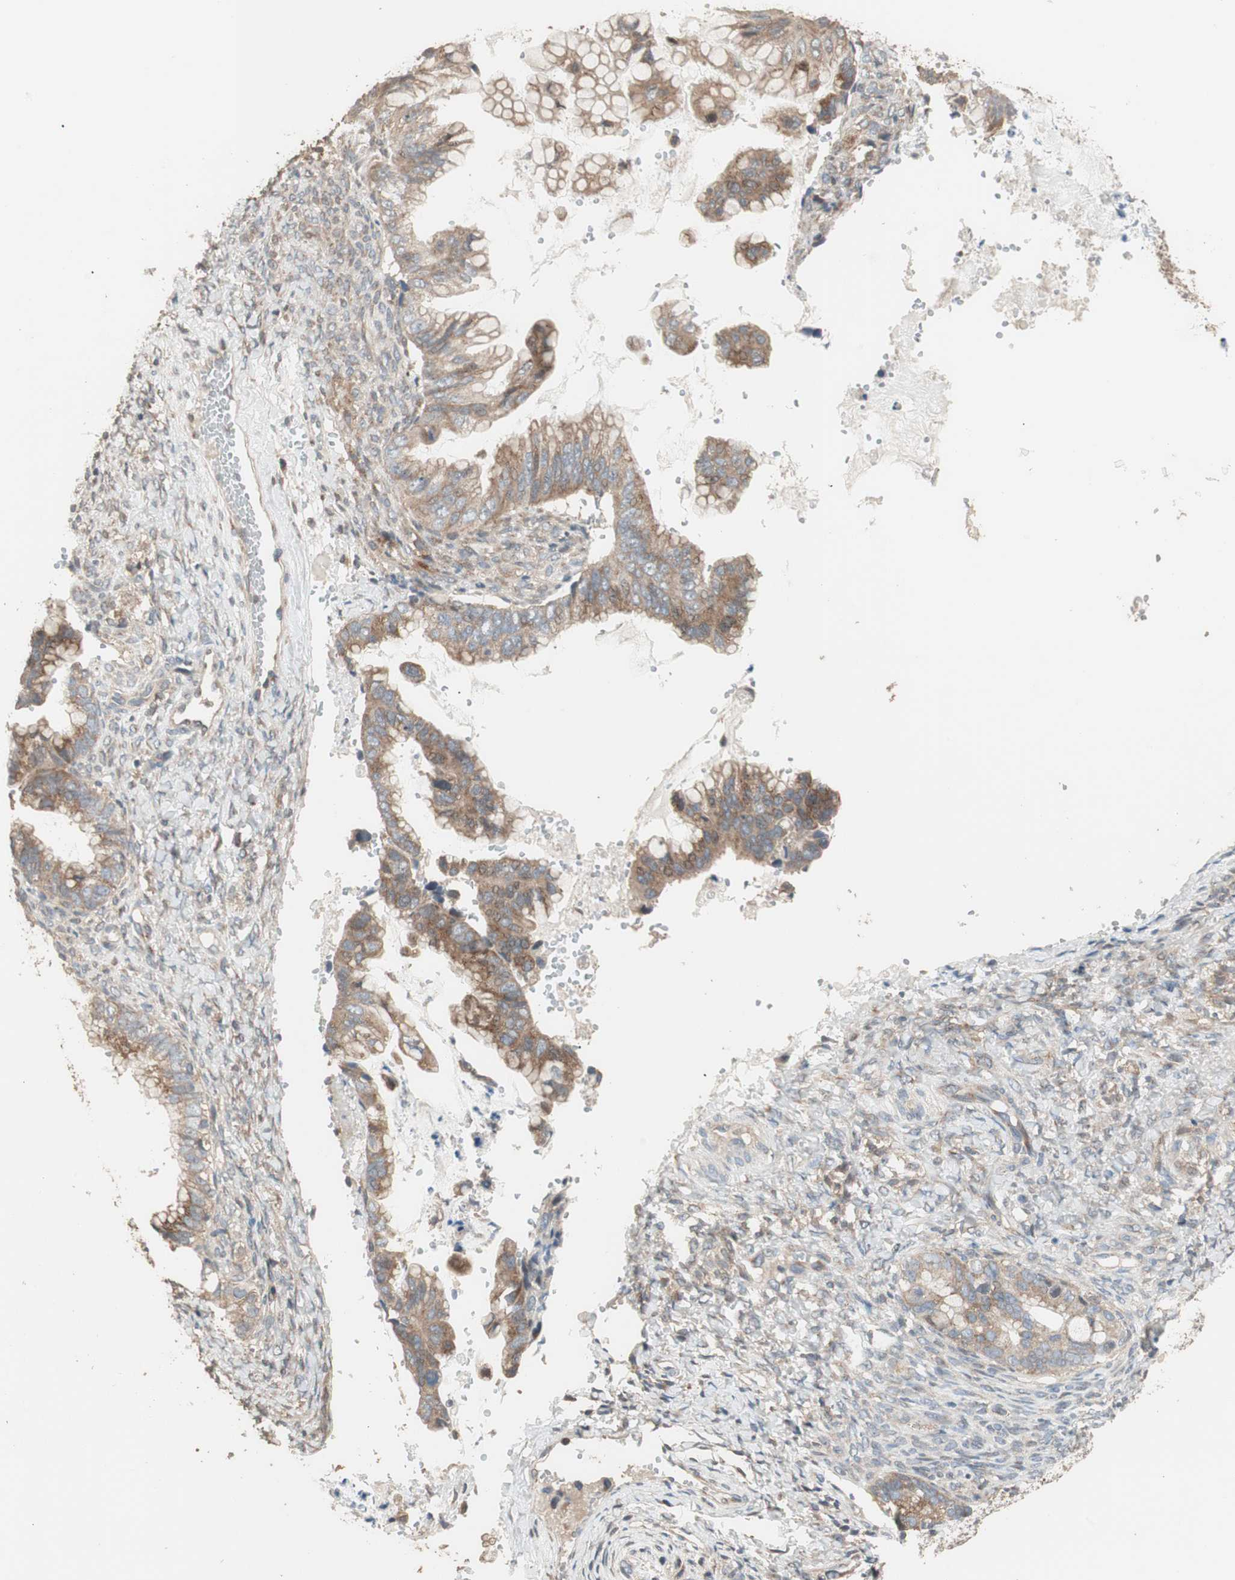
{"staining": {"intensity": "moderate", "quantity": ">75%", "location": "cytoplasmic/membranous"}, "tissue": "ovarian cancer", "cell_type": "Tumor cells", "image_type": "cancer", "snomed": [{"axis": "morphology", "description": "Cystadenocarcinoma, mucinous, NOS"}, {"axis": "topography", "description": "Ovary"}], "caption": "Immunohistochemistry (IHC) histopathology image of neoplastic tissue: human mucinous cystadenocarcinoma (ovarian) stained using immunohistochemistry displays medium levels of moderate protein expression localized specifically in the cytoplasmic/membranous of tumor cells, appearing as a cytoplasmic/membranous brown color.", "gene": "RARRES1", "patient": {"sex": "female", "age": 36}}